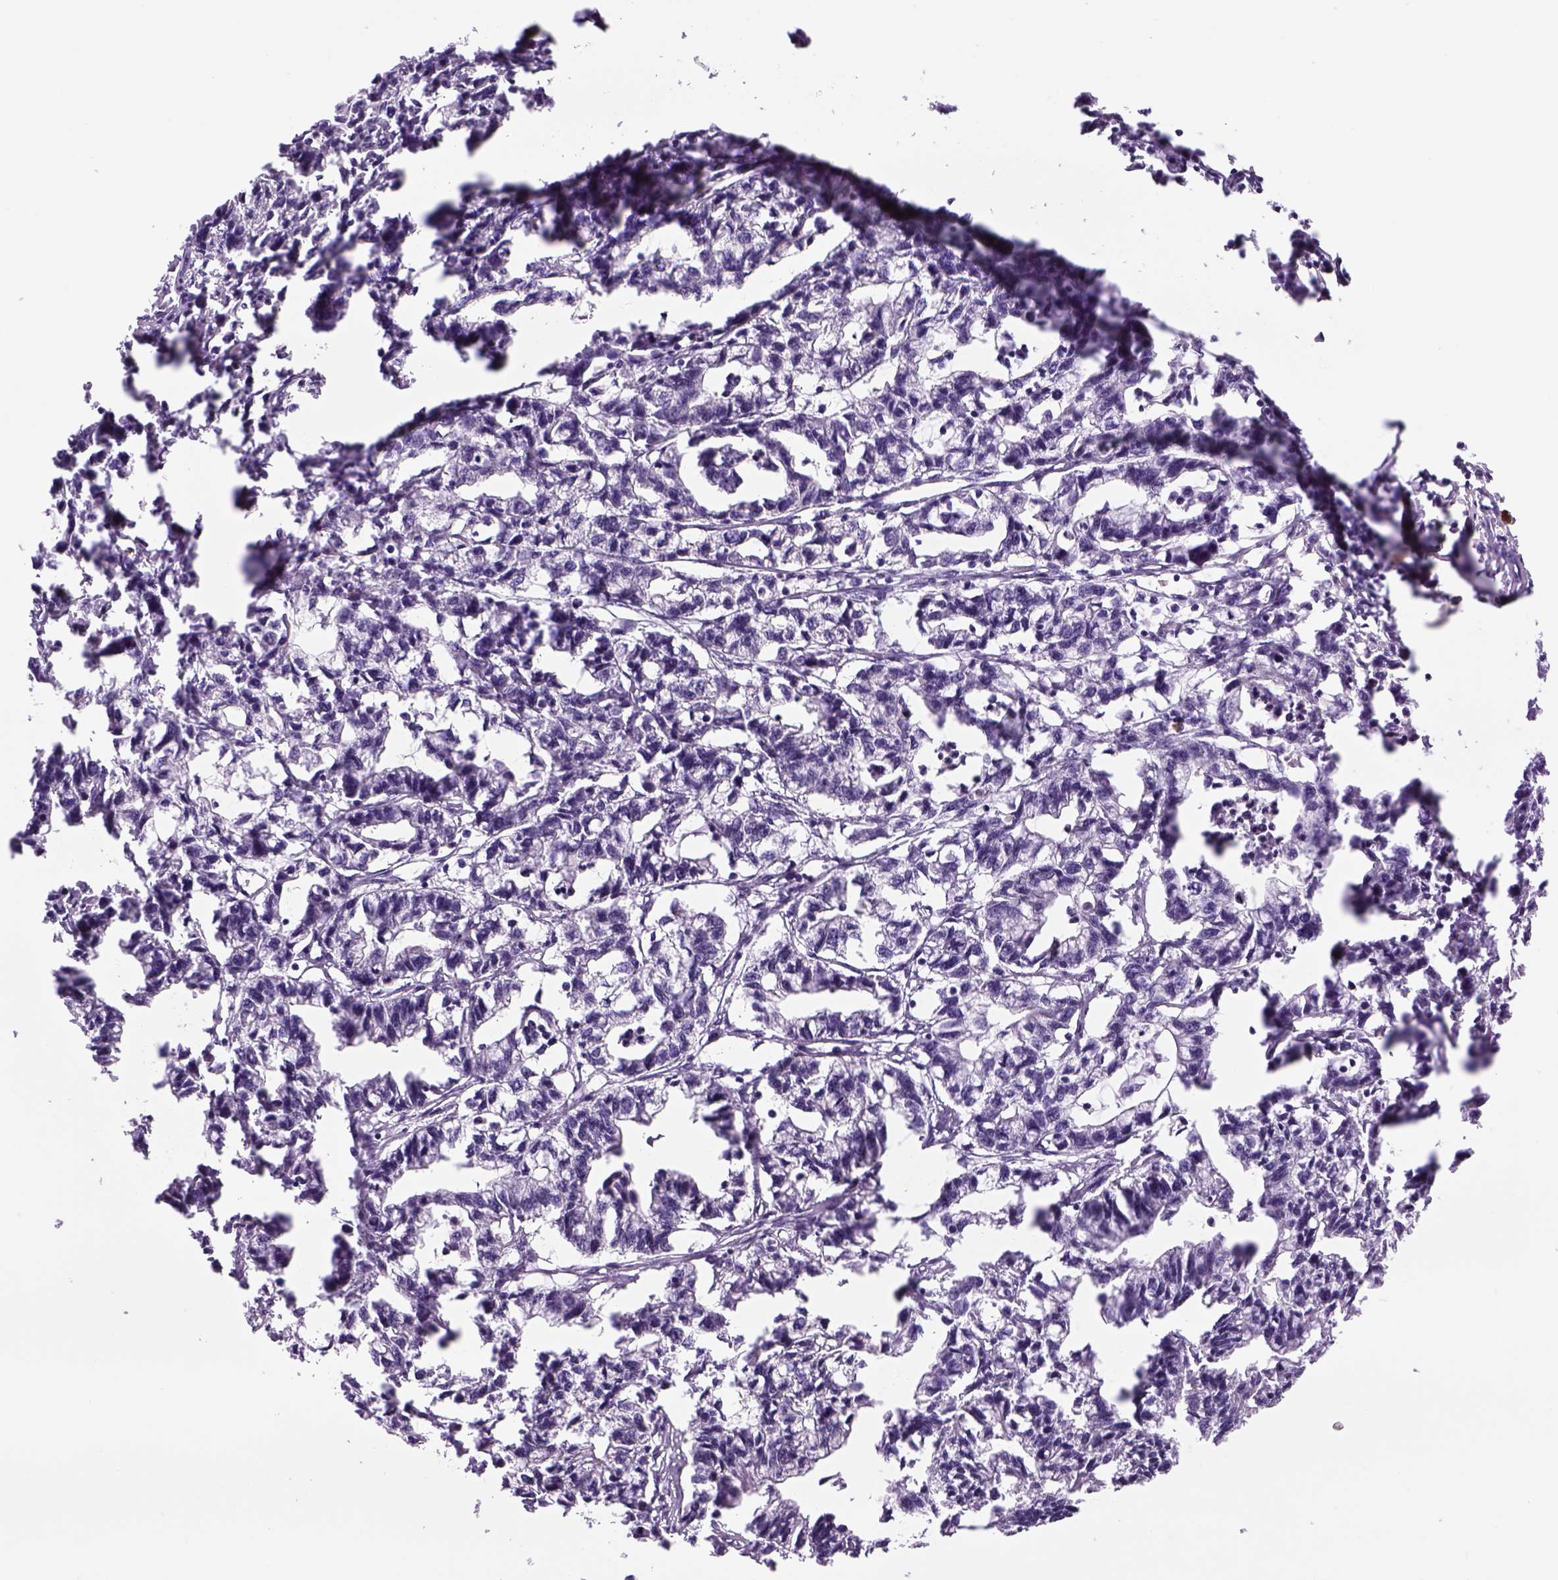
{"staining": {"intensity": "negative", "quantity": "none", "location": "none"}, "tissue": "stomach cancer", "cell_type": "Tumor cells", "image_type": "cancer", "snomed": [{"axis": "morphology", "description": "Adenocarcinoma, NOS"}, {"axis": "topography", "description": "Stomach"}], "caption": "Tumor cells show no significant protein expression in adenocarcinoma (stomach).", "gene": "DBH", "patient": {"sex": "male", "age": 83}}